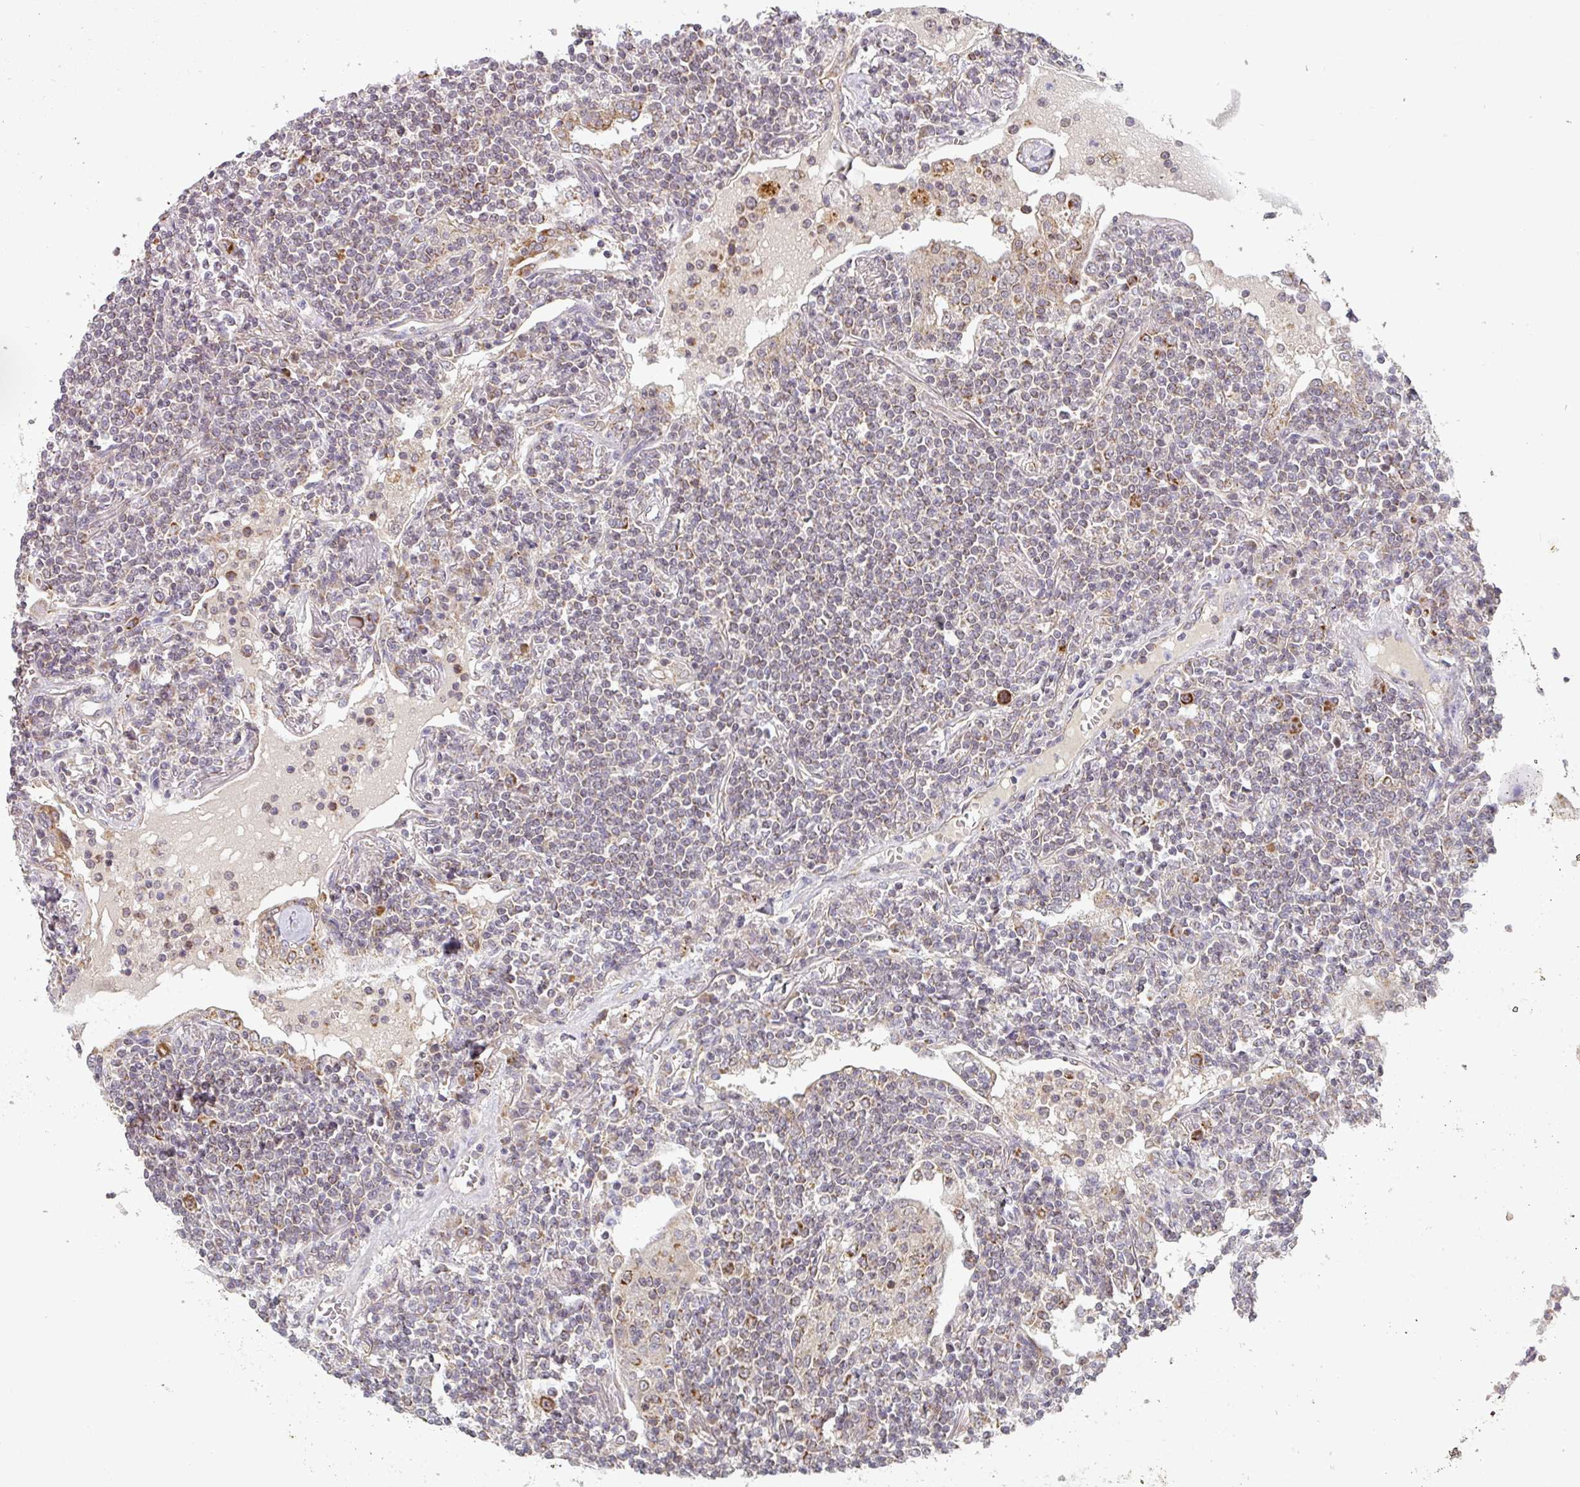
{"staining": {"intensity": "strong", "quantity": "25%-75%", "location": "cytoplasmic/membranous"}, "tissue": "lymphoma", "cell_type": "Tumor cells", "image_type": "cancer", "snomed": [{"axis": "morphology", "description": "Malignant lymphoma, non-Hodgkin's type, Low grade"}, {"axis": "topography", "description": "Lymph node"}], "caption": "Immunohistochemistry of human malignant lymphoma, non-Hodgkin's type (low-grade) shows high levels of strong cytoplasmic/membranous expression in approximately 25%-75% of tumor cells. (brown staining indicates protein expression, while blue staining denotes nuclei).", "gene": "MRPS16", "patient": {"sex": "female", "age": 67}}